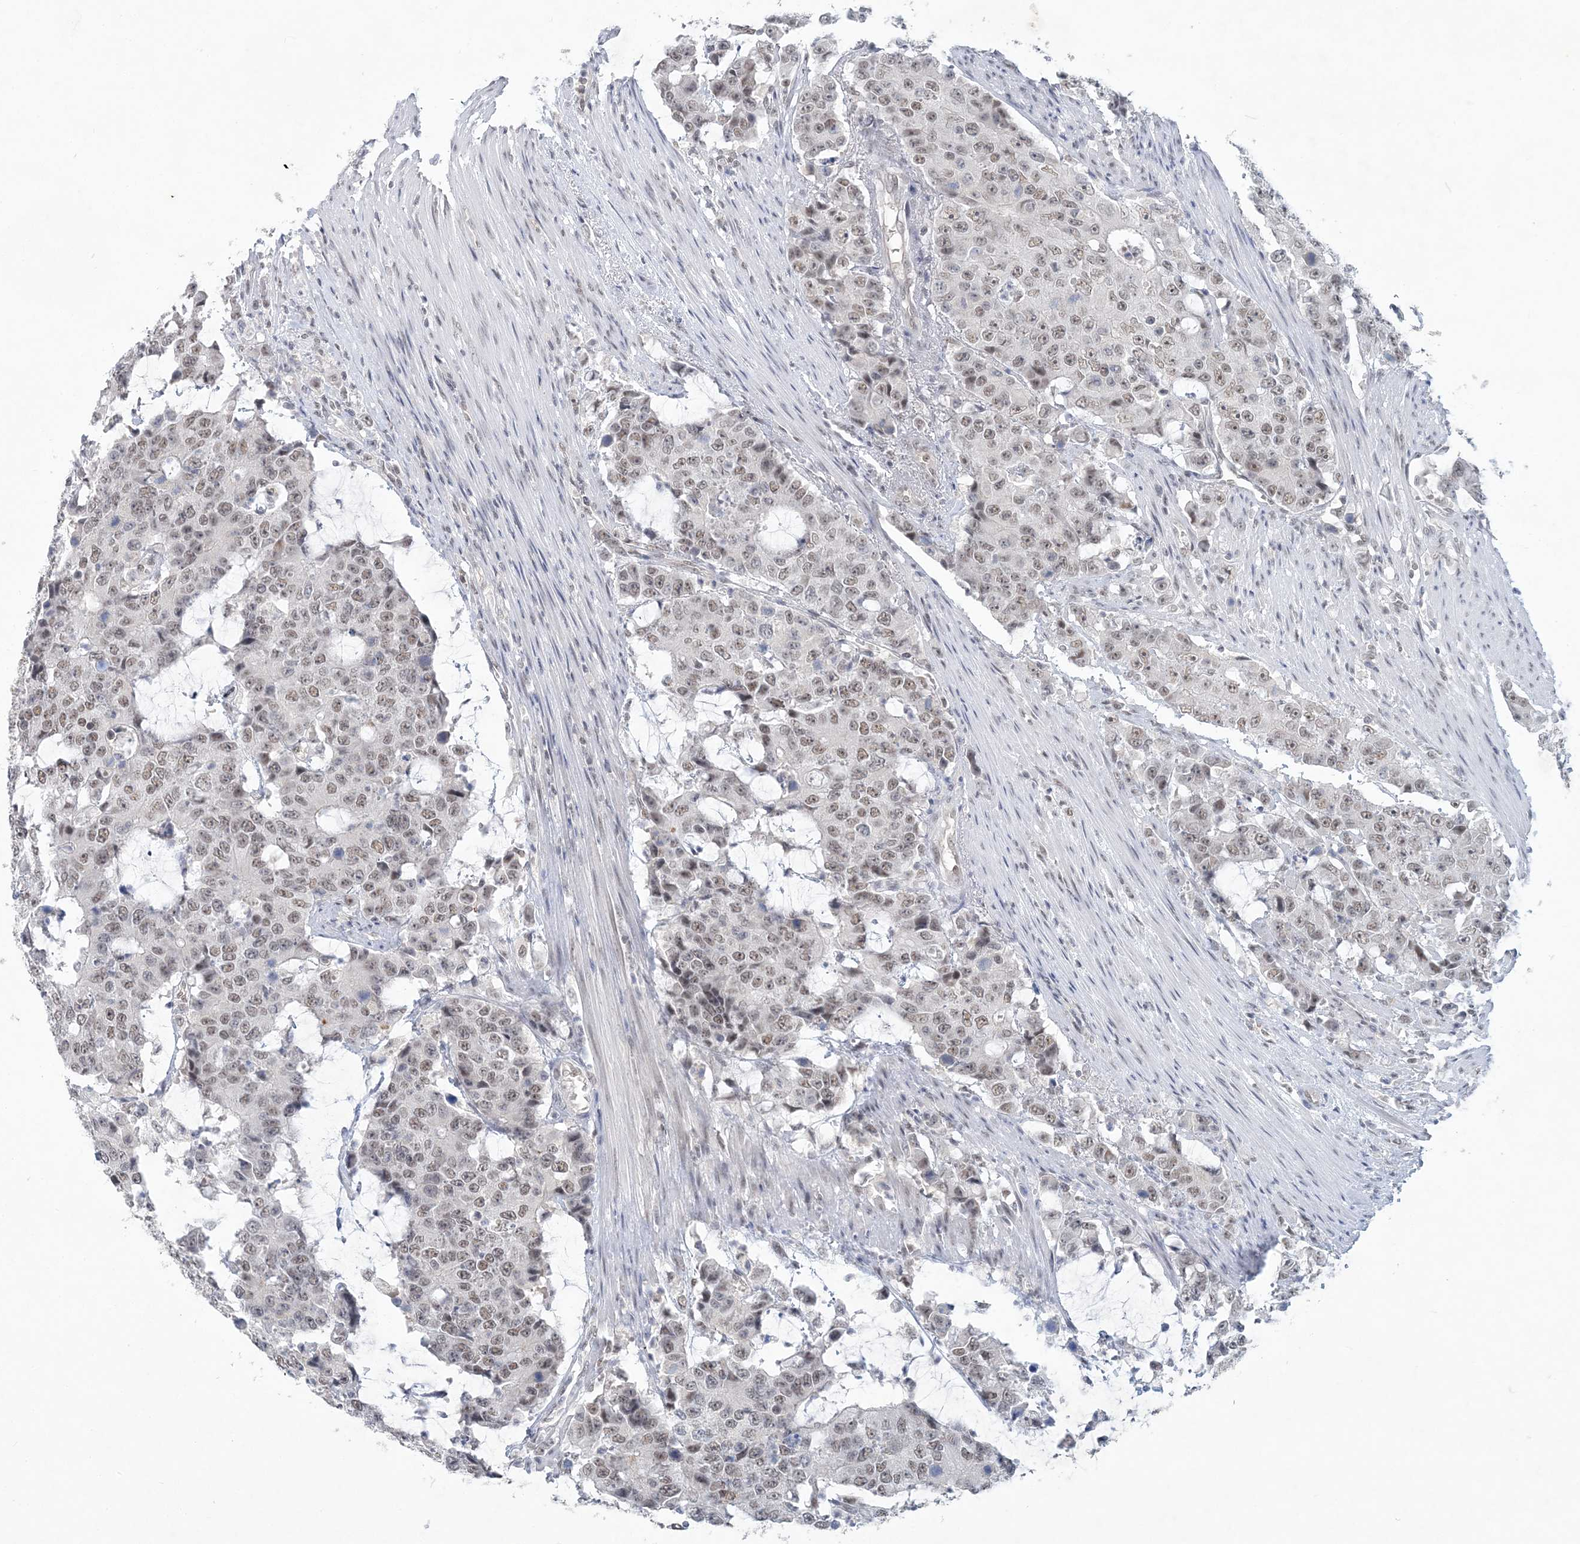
{"staining": {"intensity": "weak", "quantity": ">75%", "location": "nuclear"}, "tissue": "colorectal cancer", "cell_type": "Tumor cells", "image_type": "cancer", "snomed": [{"axis": "morphology", "description": "Adenocarcinoma, NOS"}, {"axis": "topography", "description": "Colon"}], "caption": "The immunohistochemical stain shows weak nuclear staining in tumor cells of colorectal cancer (adenocarcinoma) tissue.", "gene": "KMT2D", "patient": {"sex": "female", "age": 86}}